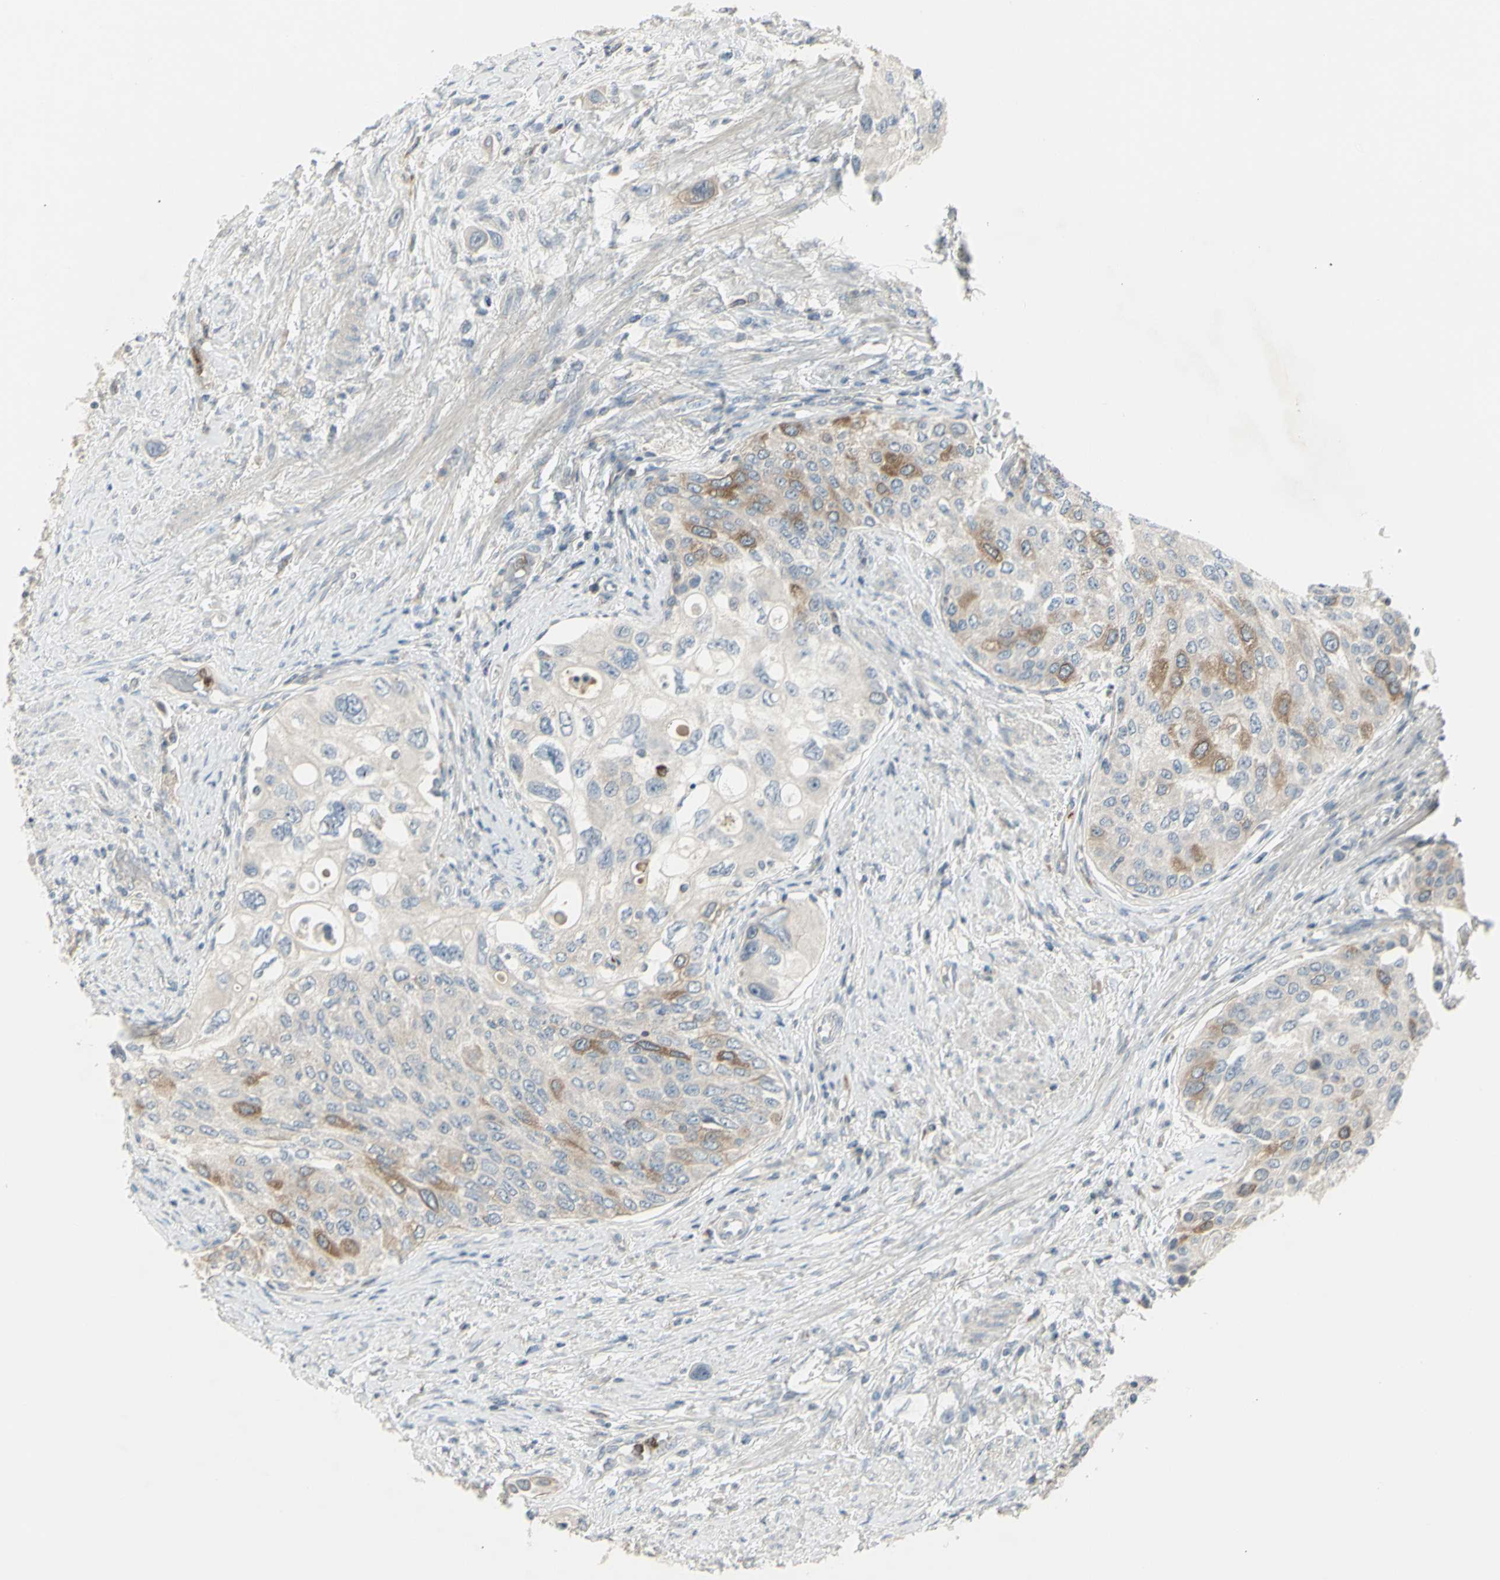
{"staining": {"intensity": "moderate", "quantity": "25%-75%", "location": "cytoplasmic/membranous"}, "tissue": "urothelial cancer", "cell_type": "Tumor cells", "image_type": "cancer", "snomed": [{"axis": "morphology", "description": "Urothelial carcinoma, High grade"}, {"axis": "topography", "description": "Urinary bladder"}], "caption": "Urothelial cancer was stained to show a protein in brown. There is medium levels of moderate cytoplasmic/membranous staining in approximately 25%-75% of tumor cells.", "gene": "CCNB2", "patient": {"sex": "female", "age": 56}}